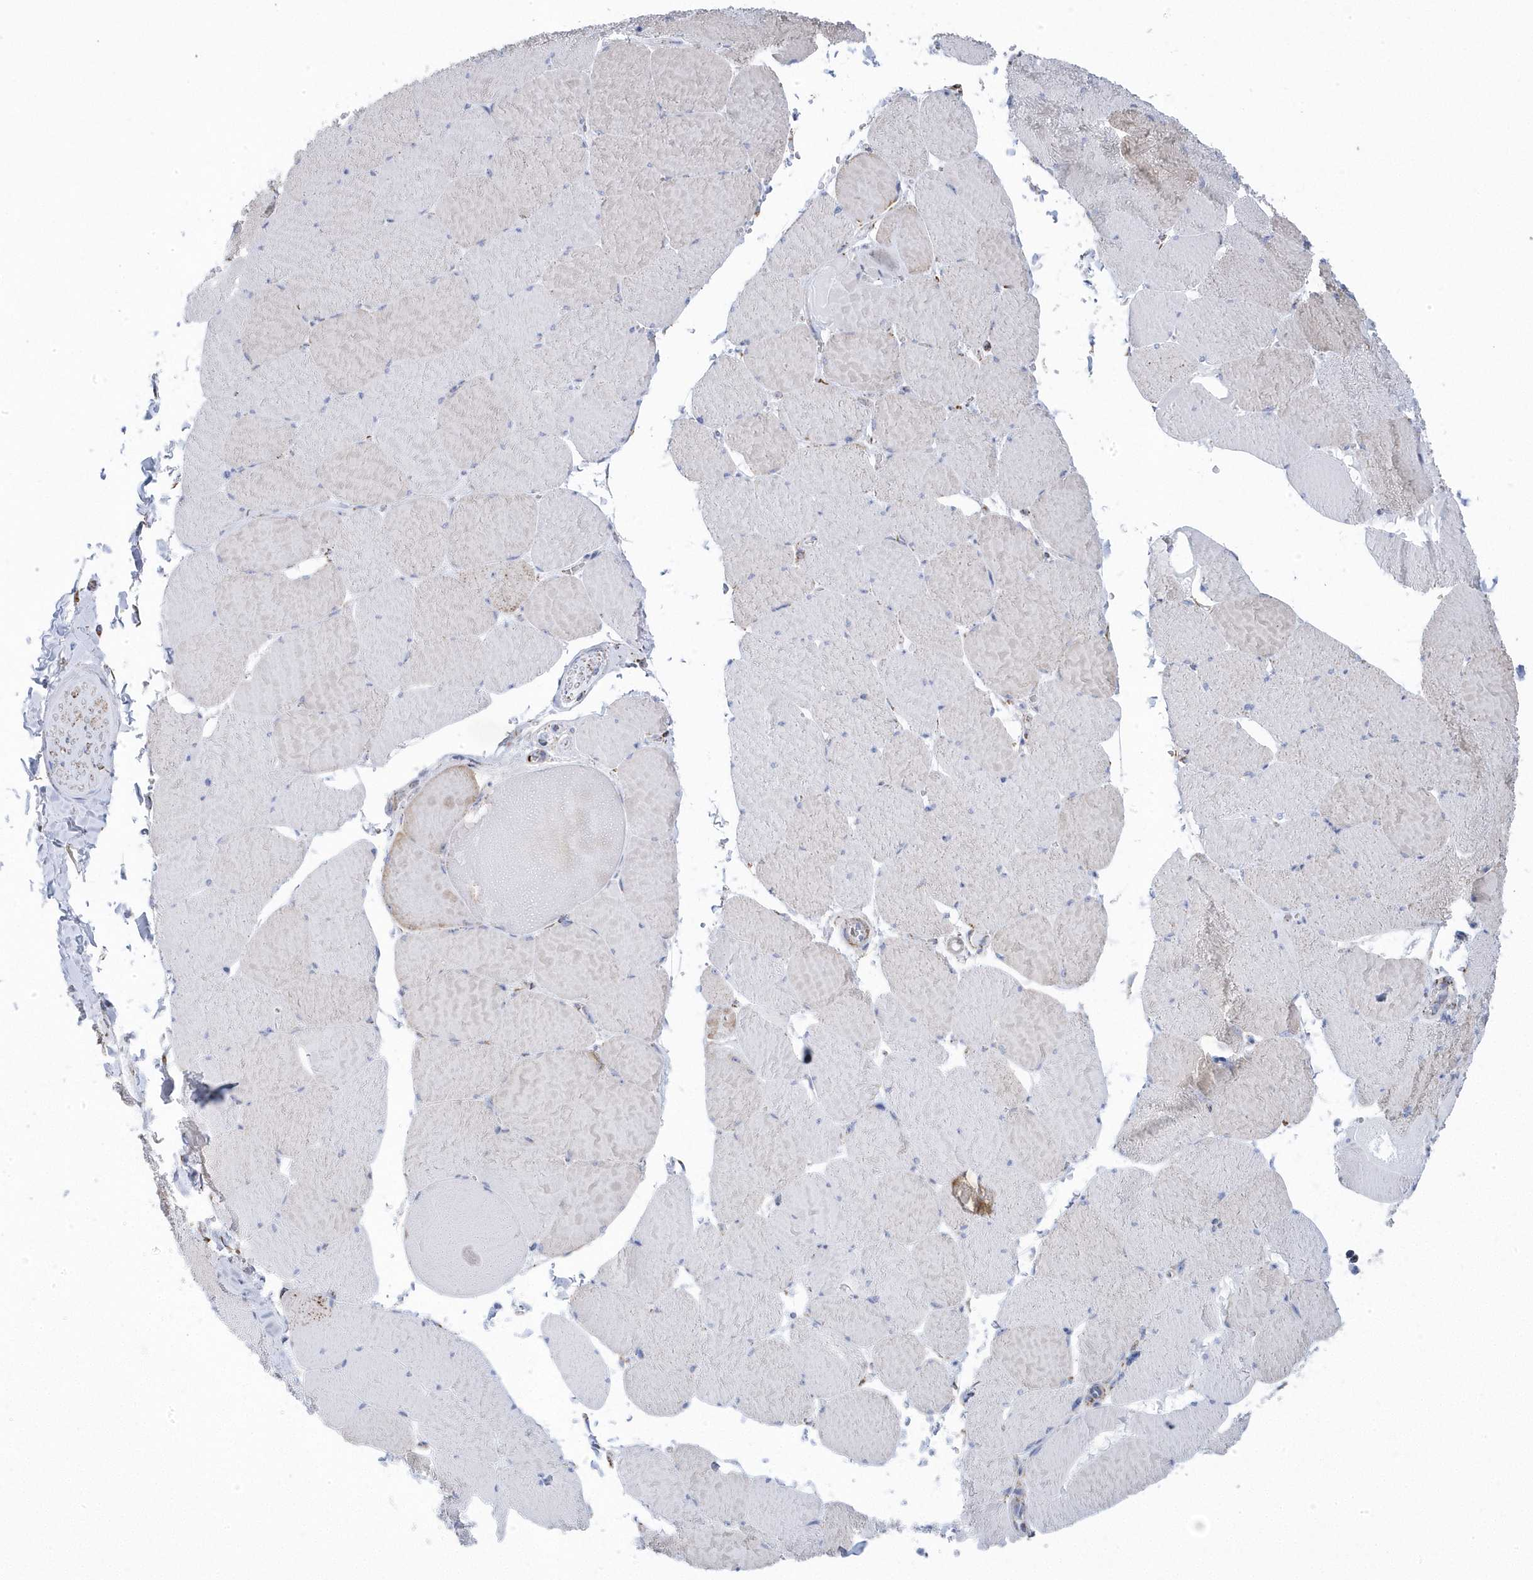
{"staining": {"intensity": "weak", "quantity": "<25%", "location": "cytoplasmic/membranous"}, "tissue": "skeletal muscle", "cell_type": "Myocytes", "image_type": "normal", "snomed": [{"axis": "morphology", "description": "Normal tissue, NOS"}, {"axis": "topography", "description": "Skeletal muscle"}, {"axis": "topography", "description": "Head-Neck"}], "caption": "An immunohistochemistry (IHC) micrograph of normal skeletal muscle is shown. There is no staining in myocytes of skeletal muscle. The staining was performed using DAB (3,3'-diaminobenzidine) to visualize the protein expression in brown, while the nuclei were stained in blue with hematoxylin (Magnification: 20x).", "gene": "GTPBP8", "patient": {"sex": "male", "age": 66}}